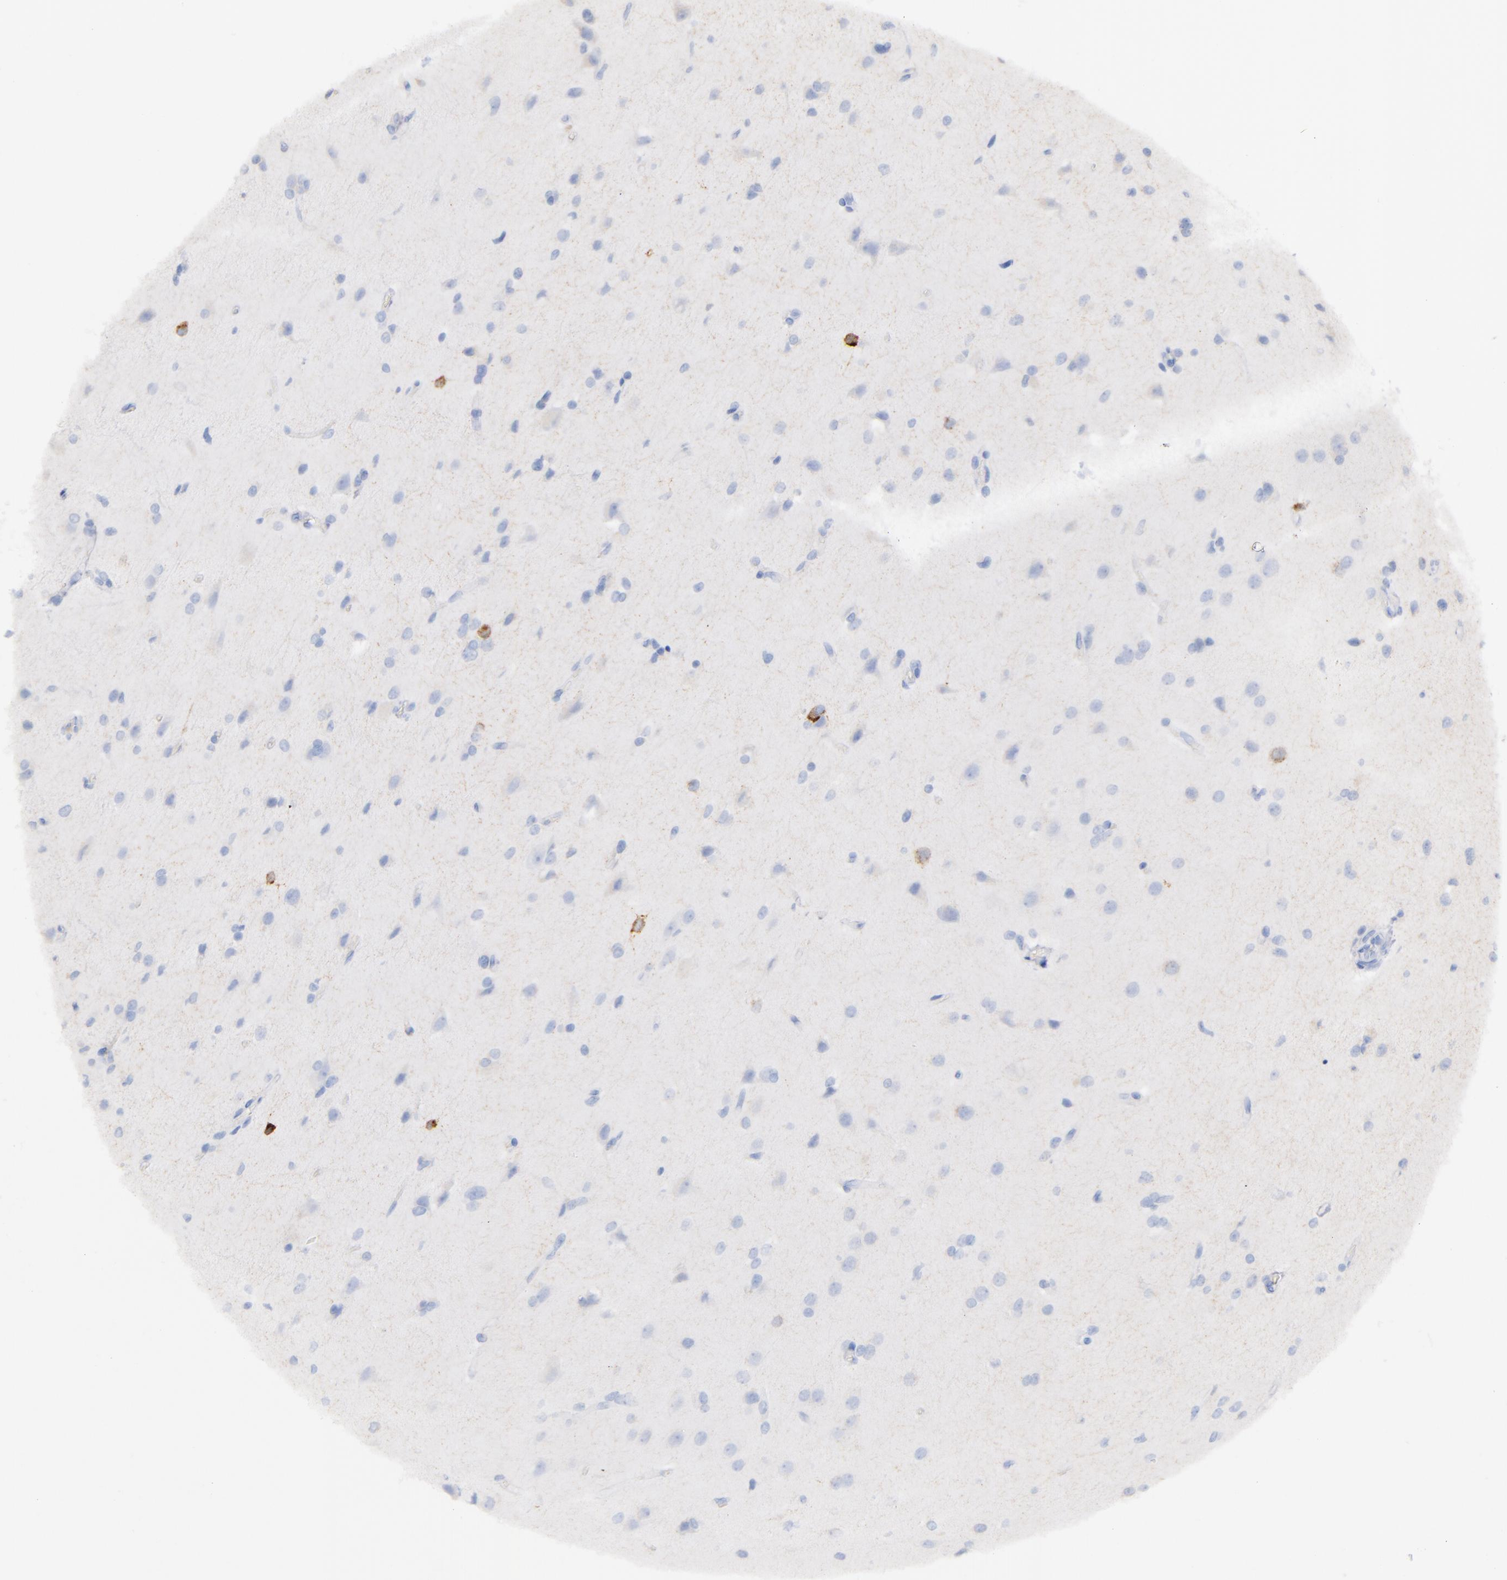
{"staining": {"intensity": "moderate", "quantity": "<25%", "location": "cytoplasmic/membranous"}, "tissue": "glioma", "cell_type": "Tumor cells", "image_type": "cancer", "snomed": [{"axis": "morphology", "description": "Glioma, malignant, High grade"}, {"axis": "topography", "description": "Brain"}], "caption": "DAB (3,3'-diaminobenzidine) immunohistochemical staining of human malignant glioma (high-grade) displays moderate cytoplasmic/membranous protein staining in approximately <25% of tumor cells. The staining is performed using DAB (3,3'-diaminobenzidine) brown chromogen to label protein expression. The nuclei are counter-stained blue using hematoxylin.", "gene": "KIT", "patient": {"sex": "male", "age": 68}}